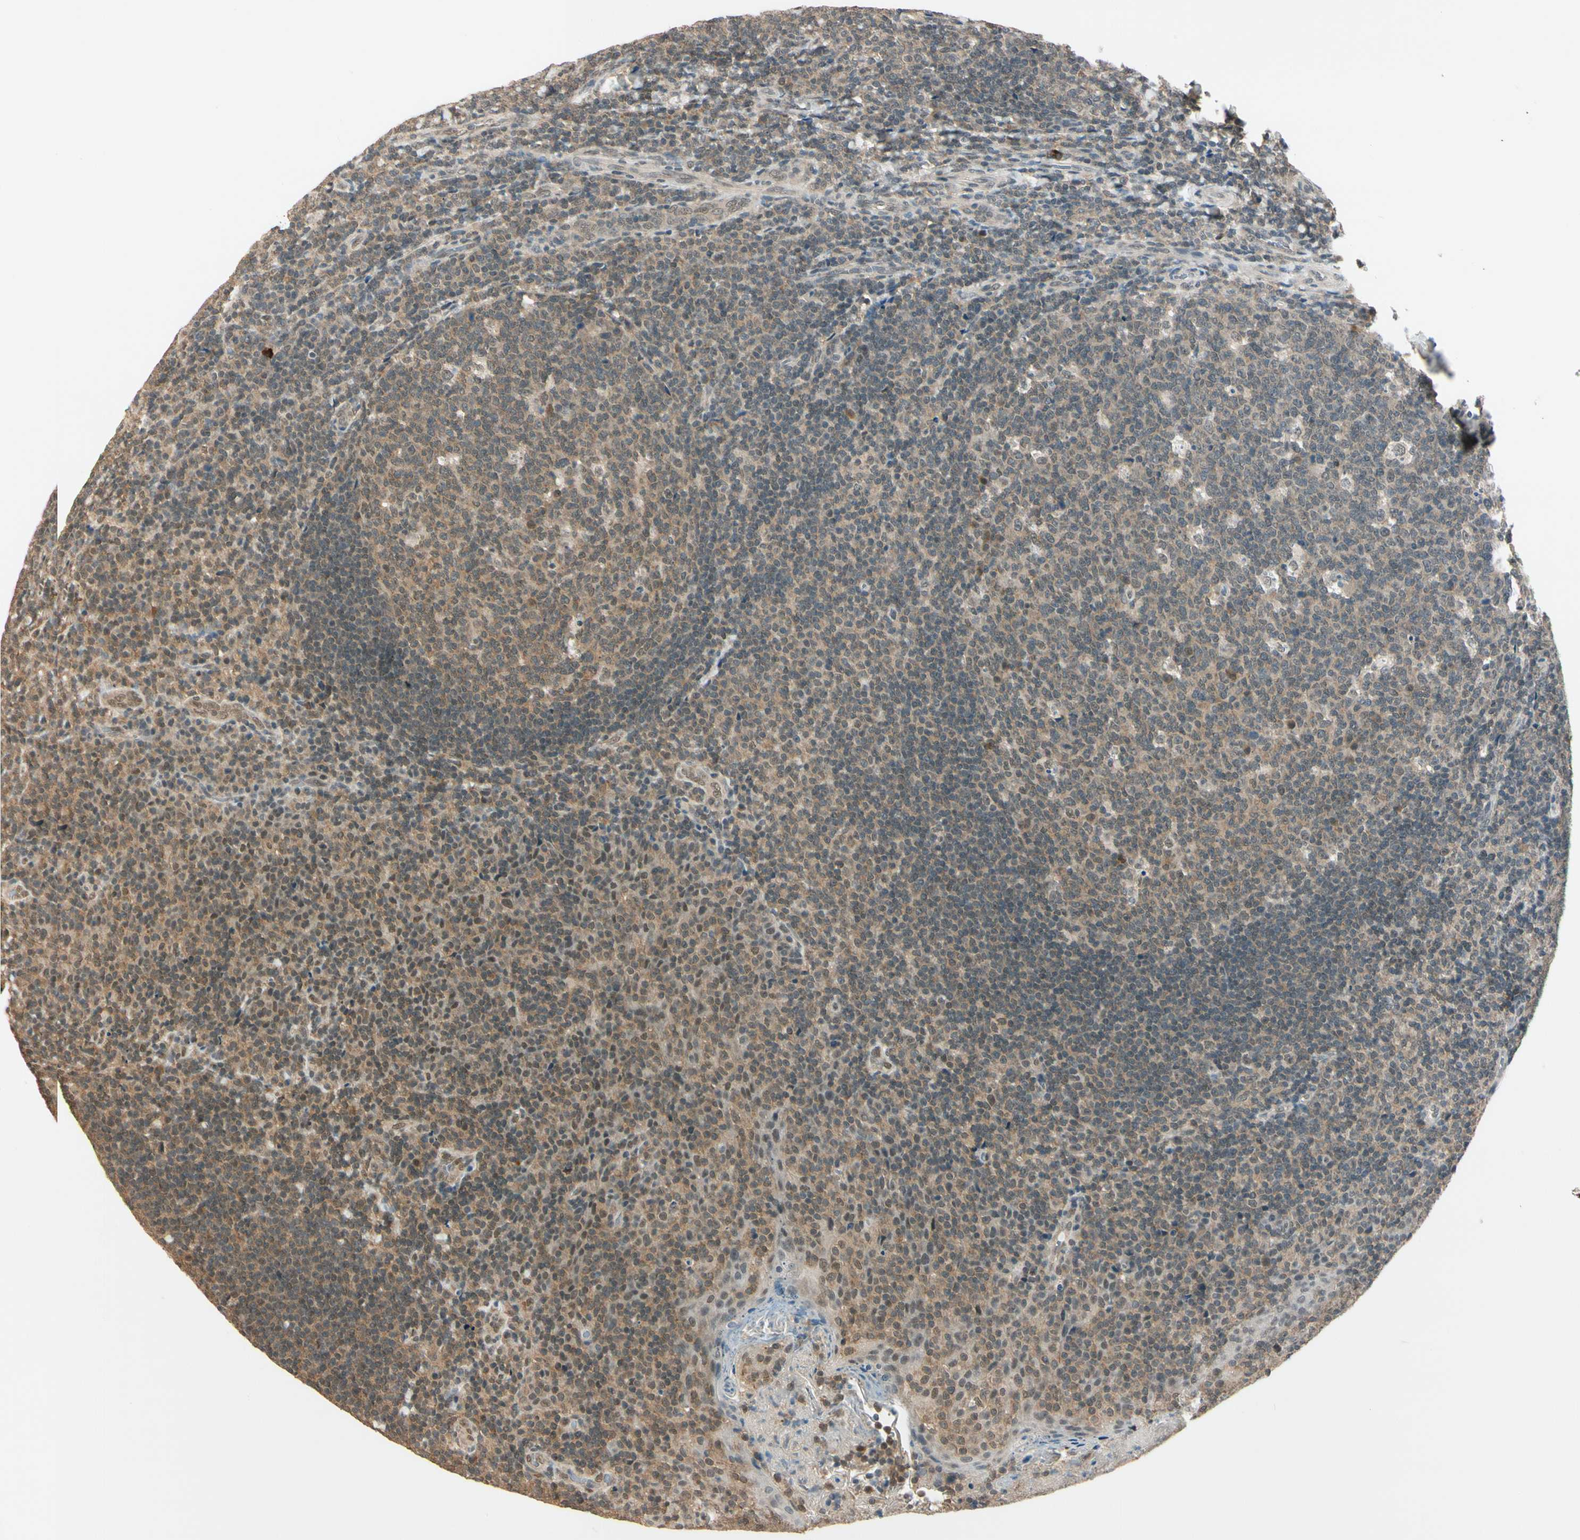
{"staining": {"intensity": "weak", "quantity": ">75%", "location": "cytoplasmic/membranous"}, "tissue": "tonsil", "cell_type": "Germinal center cells", "image_type": "normal", "snomed": [{"axis": "morphology", "description": "Normal tissue, NOS"}, {"axis": "topography", "description": "Tonsil"}], "caption": "This photomicrograph shows unremarkable tonsil stained with immunohistochemistry to label a protein in brown. The cytoplasmic/membranous of germinal center cells show weak positivity for the protein. Nuclei are counter-stained blue.", "gene": "ZSCAN12", "patient": {"sex": "male", "age": 17}}